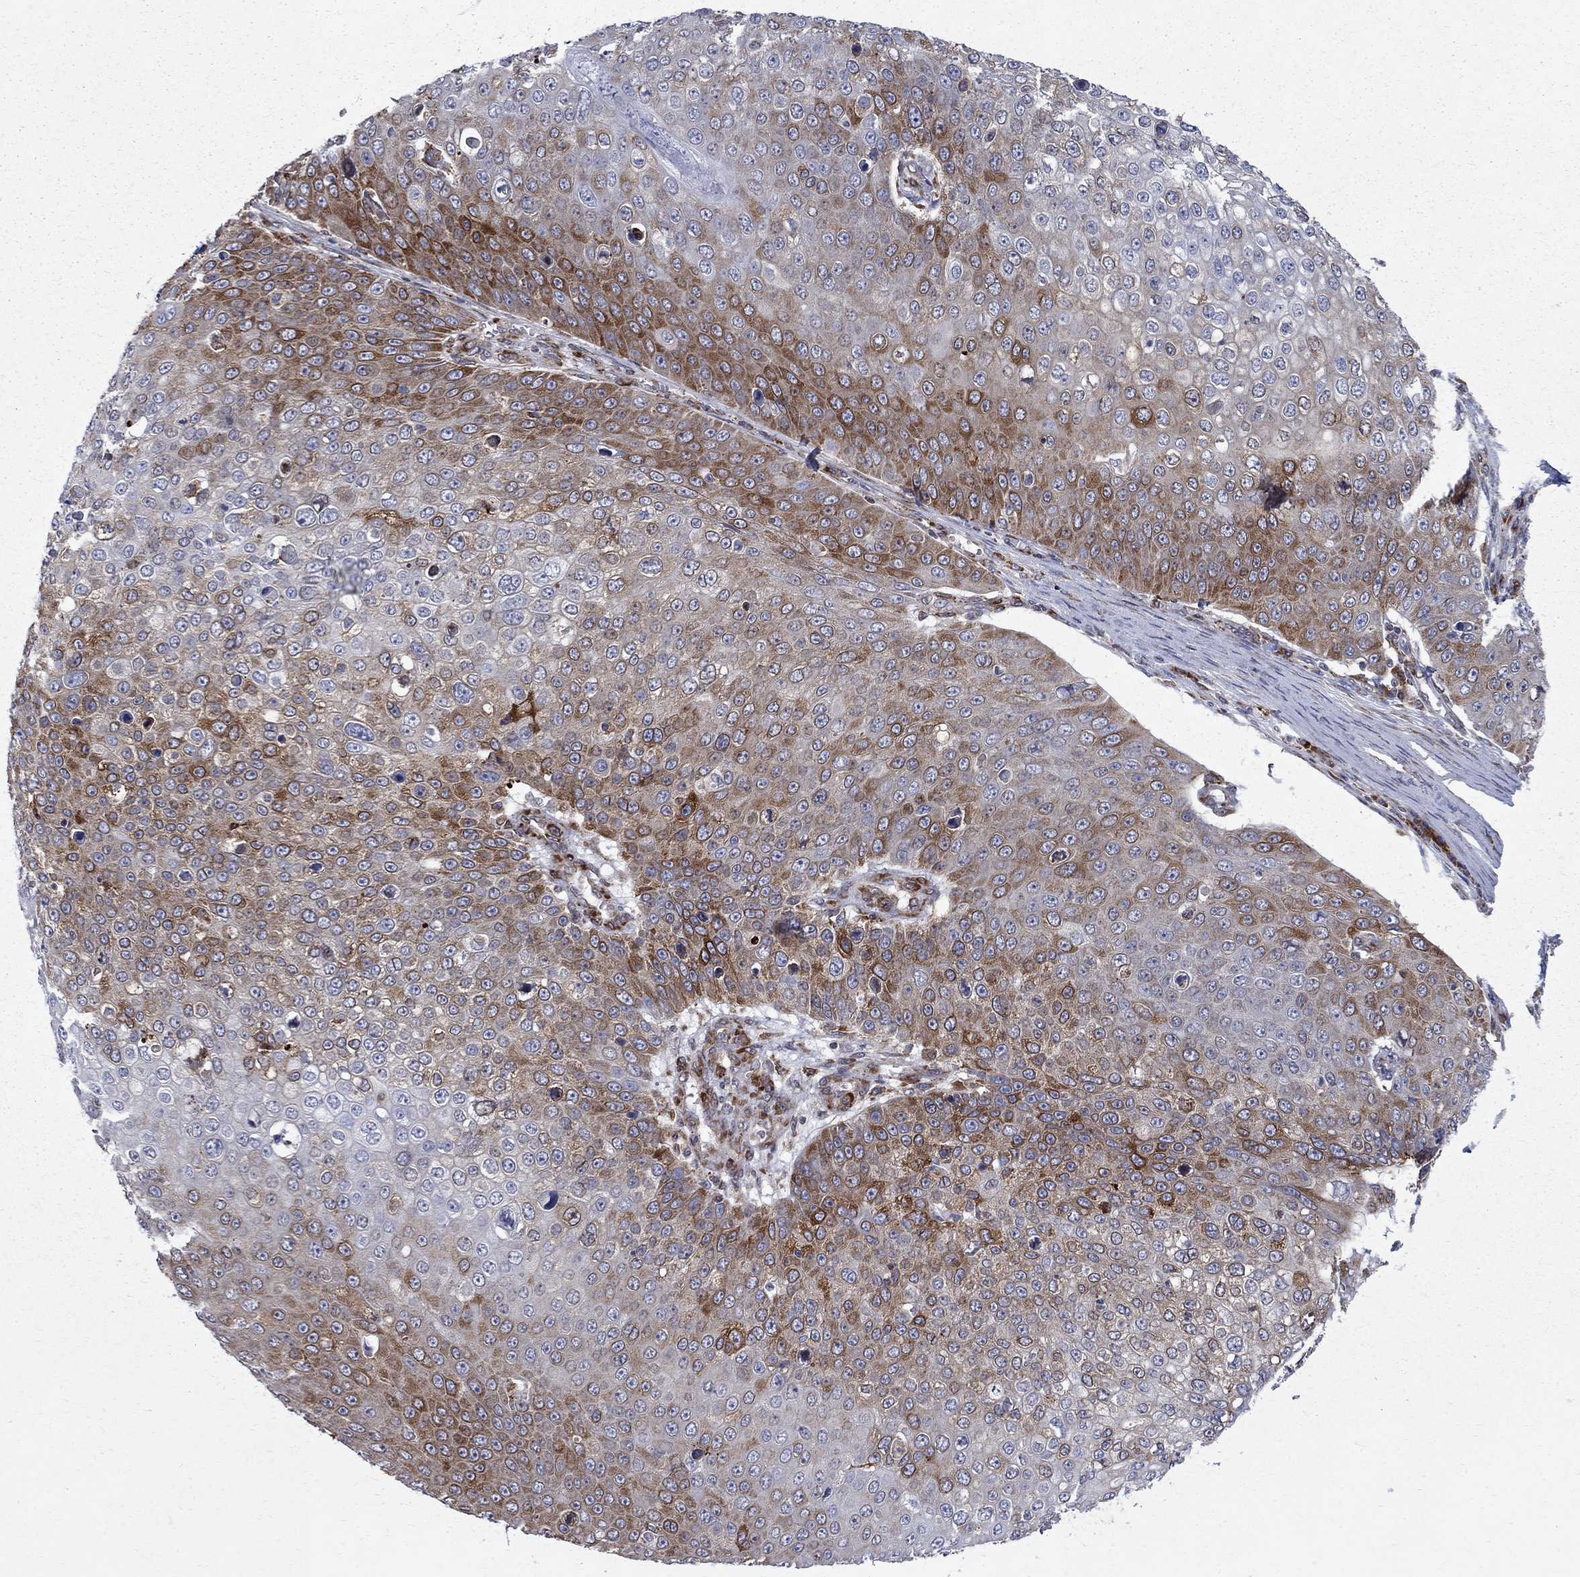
{"staining": {"intensity": "moderate", "quantity": "25%-75%", "location": "cytoplasmic/membranous"}, "tissue": "skin cancer", "cell_type": "Tumor cells", "image_type": "cancer", "snomed": [{"axis": "morphology", "description": "Squamous cell carcinoma, NOS"}, {"axis": "topography", "description": "Skin"}], "caption": "Immunohistochemical staining of human skin cancer (squamous cell carcinoma) reveals medium levels of moderate cytoplasmic/membranous positivity in approximately 25%-75% of tumor cells.", "gene": "CAB39L", "patient": {"sex": "male", "age": 71}}